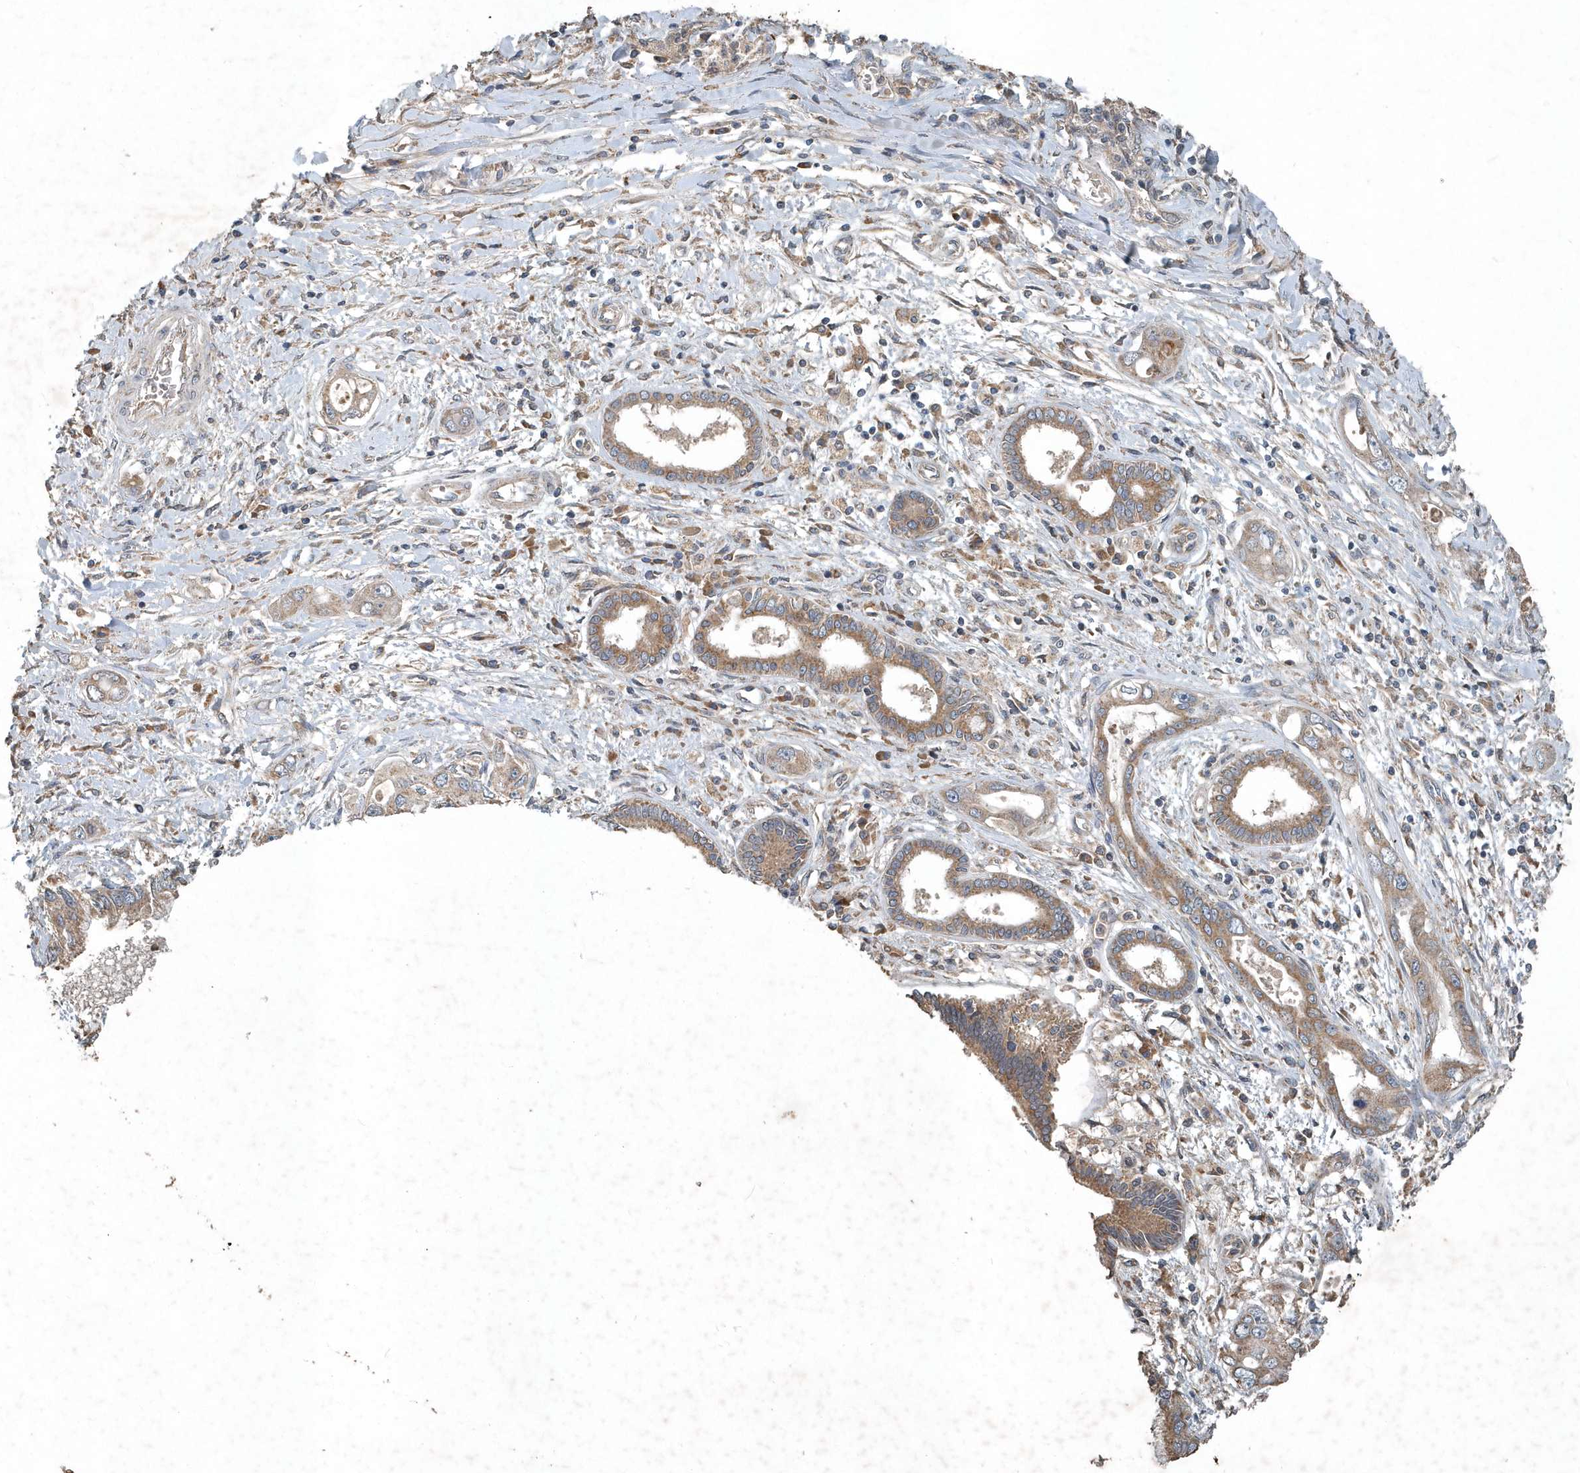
{"staining": {"intensity": "moderate", "quantity": ">75%", "location": "cytoplasmic/membranous"}, "tissue": "pancreatic cancer", "cell_type": "Tumor cells", "image_type": "cancer", "snomed": [{"axis": "morphology", "description": "Inflammation, NOS"}, {"axis": "morphology", "description": "Adenocarcinoma, NOS"}, {"axis": "topography", "description": "Pancreas"}], "caption": "Protein analysis of pancreatic cancer (adenocarcinoma) tissue exhibits moderate cytoplasmic/membranous expression in about >75% of tumor cells.", "gene": "SCFD2", "patient": {"sex": "female", "age": 56}}